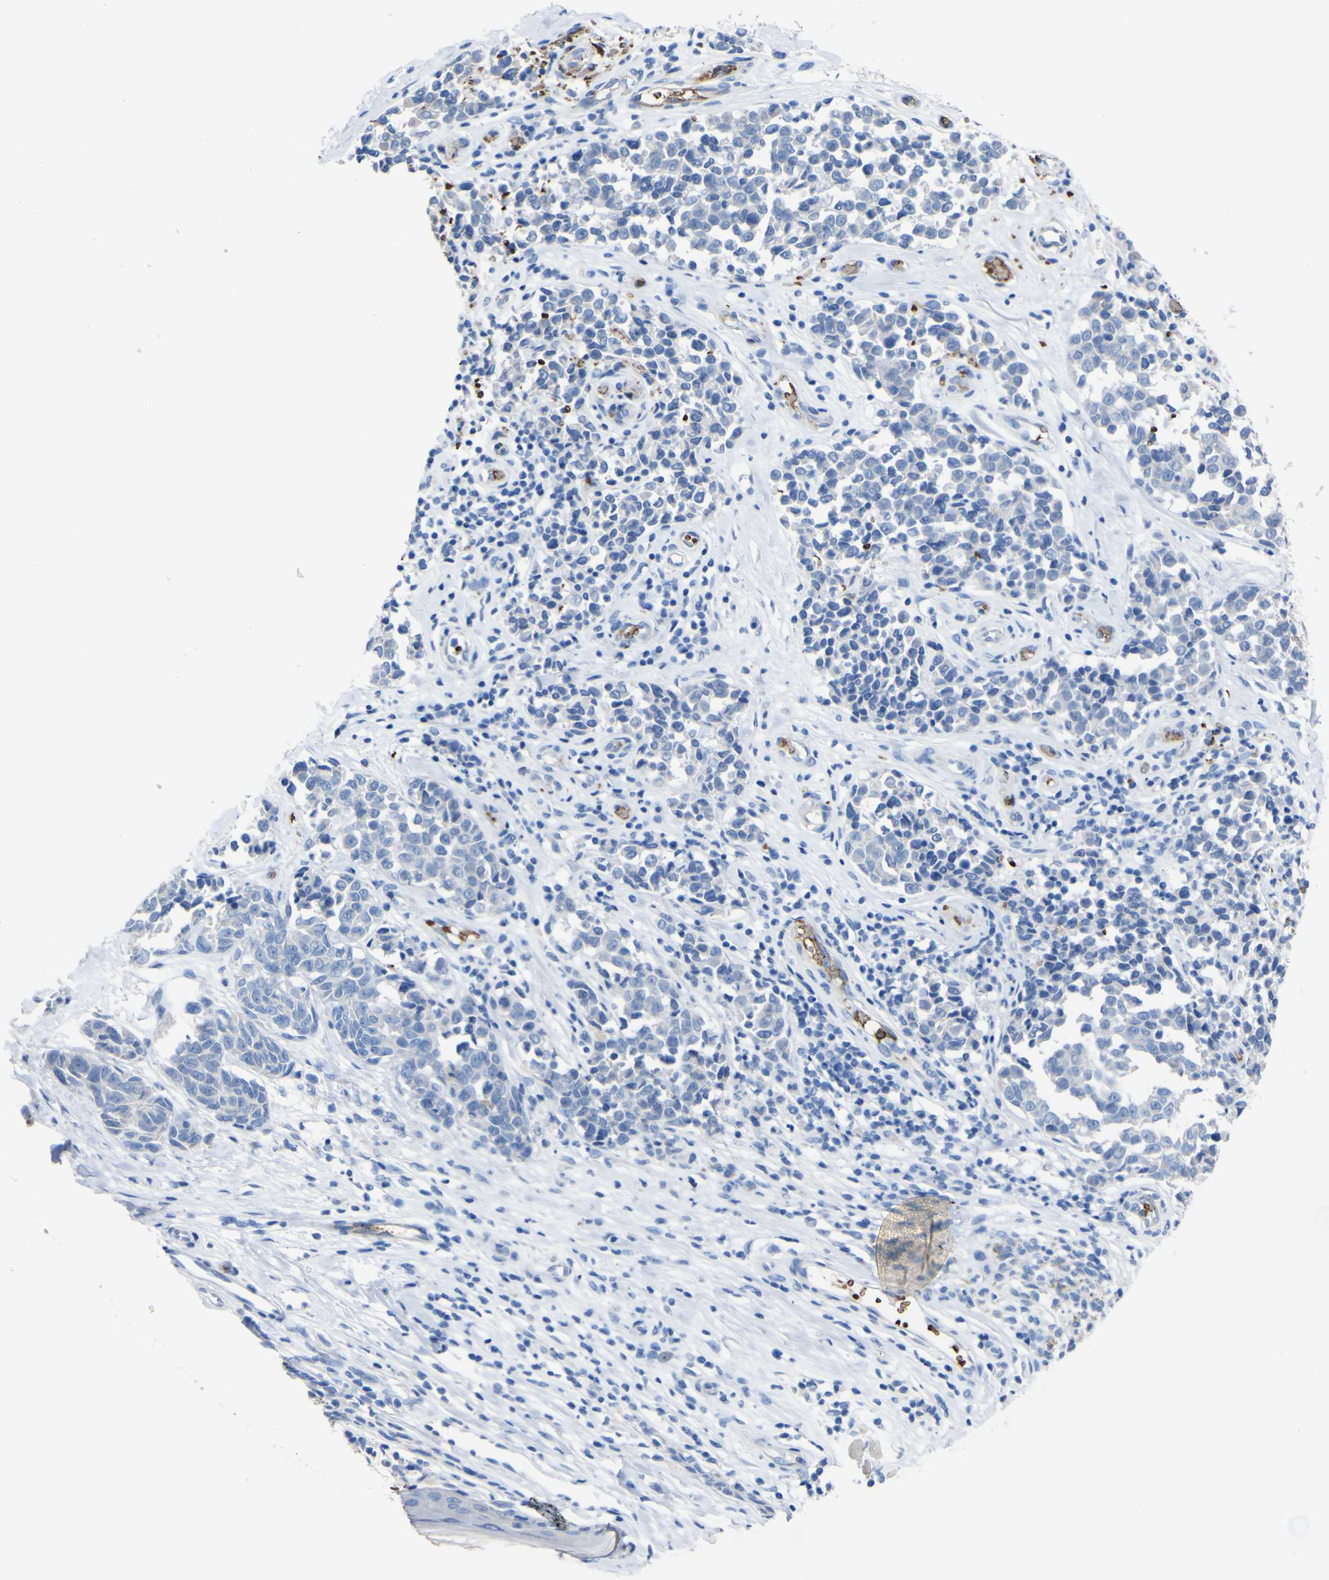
{"staining": {"intensity": "negative", "quantity": "none", "location": "none"}, "tissue": "melanoma", "cell_type": "Tumor cells", "image_type": "cancer", "snomed": [{"axis": "morphology", "description": "Malignant melanoma, NOS"}, {"axis": "topography", "description": "Skin"}], "caption": "Immunohistochemistry histopathology image of neoplastic tissue: human melanoma stained with DAB shows no significant protein expression in tumor cells.", "gene": "GCM1", "patient": {"sex": "female", "age": 64}}